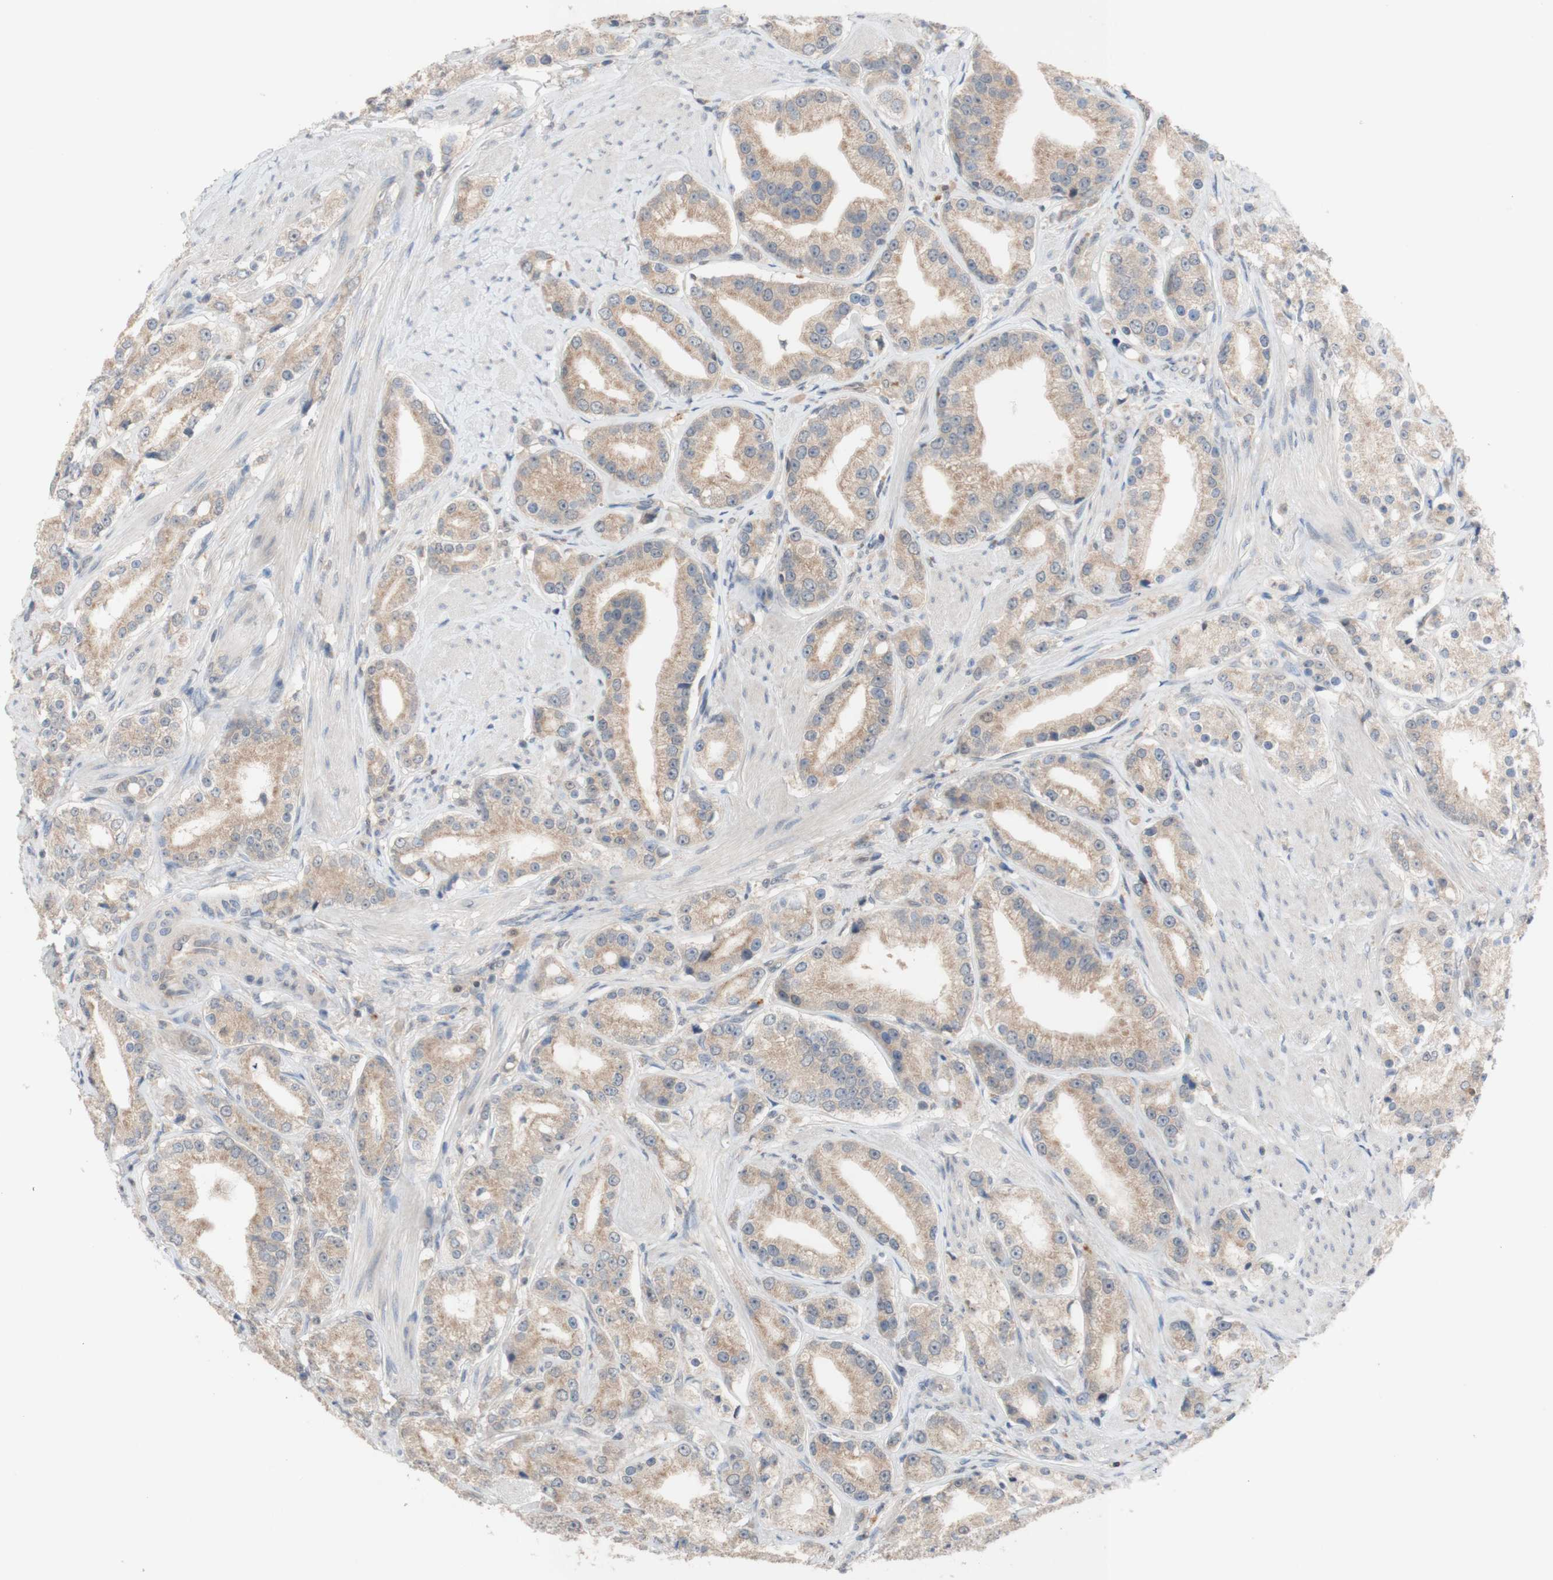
{"staining": {"intensity": "weak", "quantity": ">75%", "location": "cytoplasmic/membranous"}, "tissue": "prostate cancer", "cell_type": "Tumor cells", "image_type": "cancer", "snomed": [{"axis": "morphology", "description": "Adenocarcinoma, Low grade"}, {"axis": "topography", "description": "Prostate"}], "caption": "This micrograph reveals IHC staining of prostate low-grade adenocarcinoma, with low weak cytoplasmic/membranous positivity in approximately >75% of tumor cells.", "gene": "PEX2", "patient": {"sex": "male", "age": 63}}